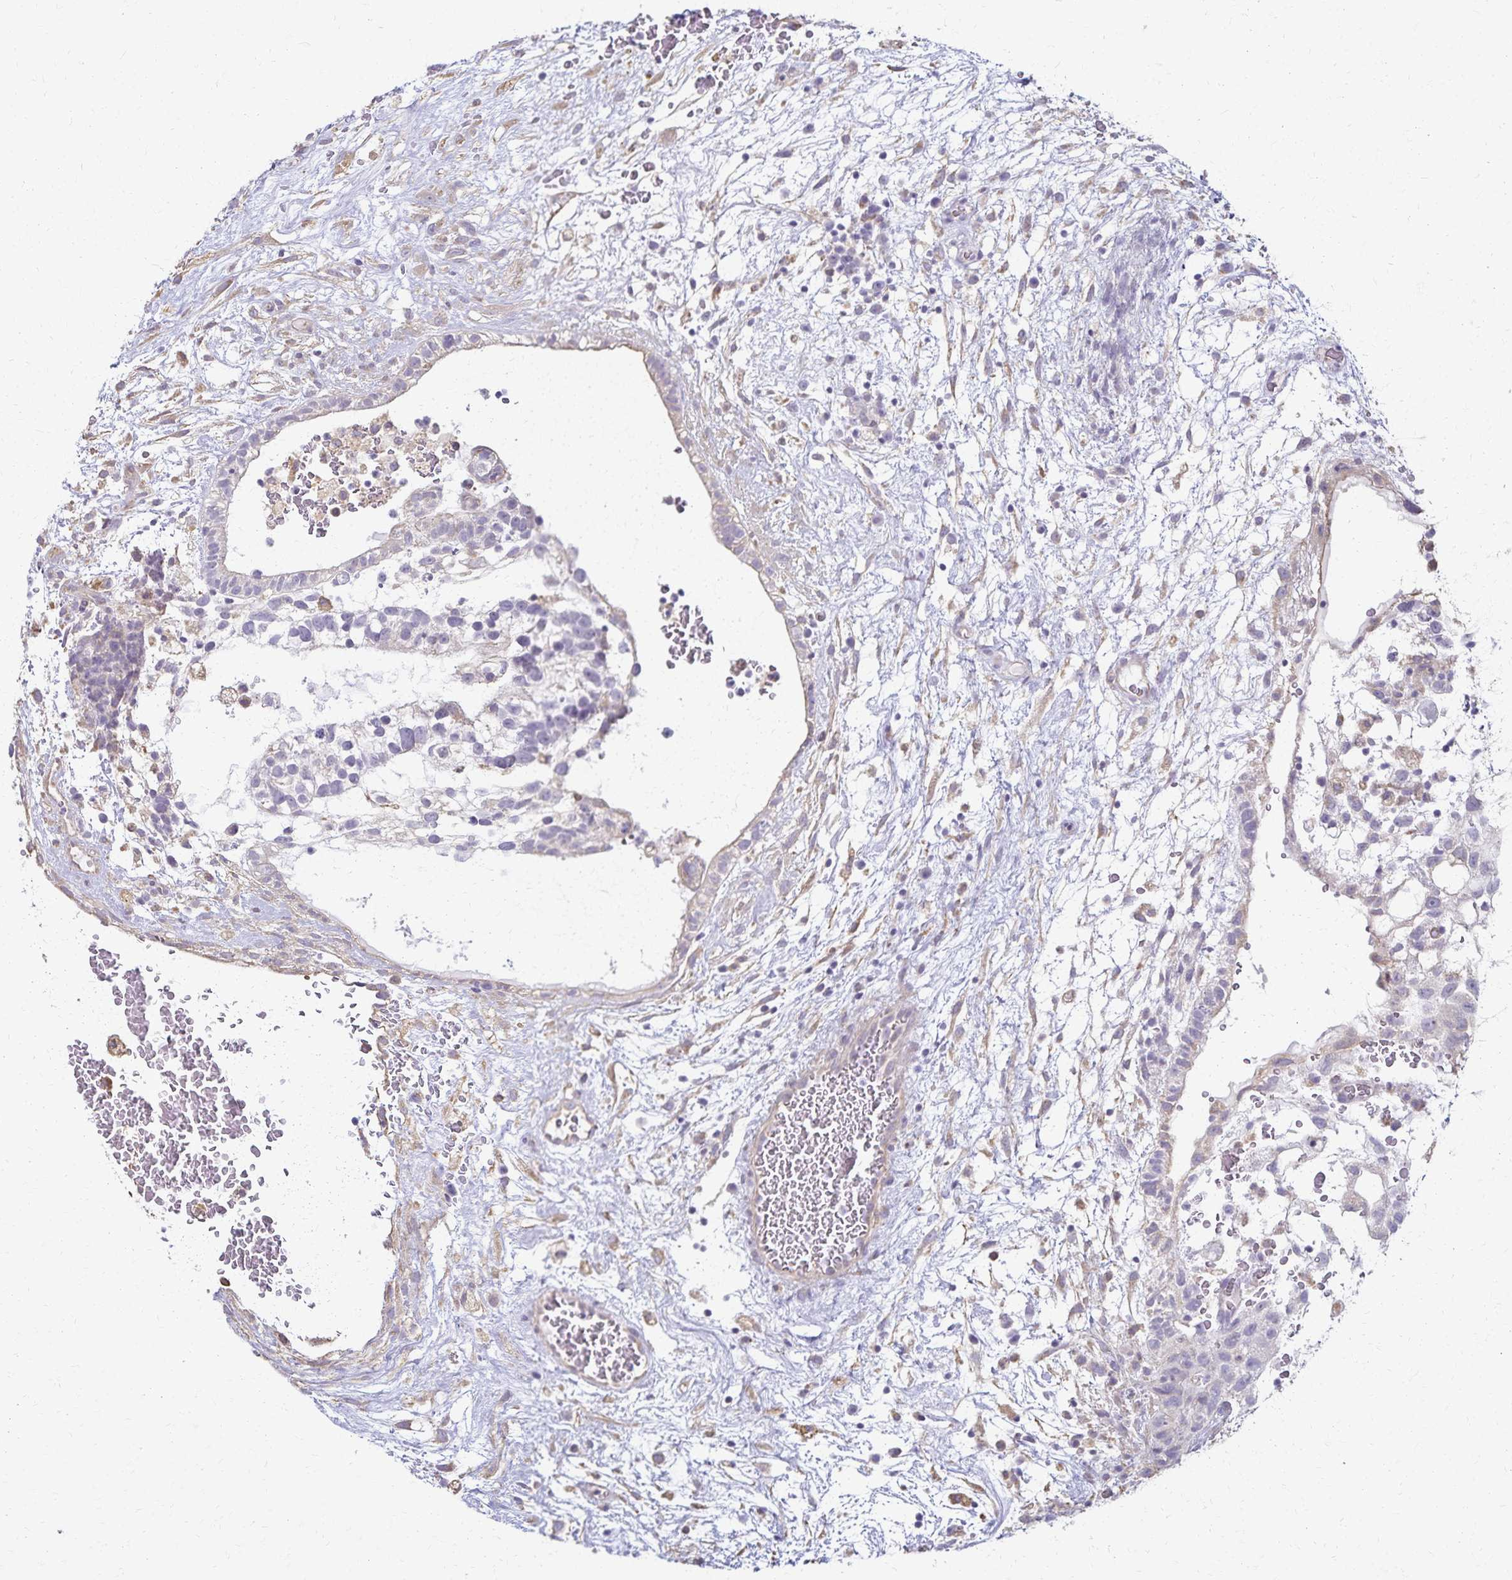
{"staining": {"intensity": "negative", "quantity": "none", "location": "none"}, "tissue": "testis cancer", "cell_type": "Tumor cells", "image_type": "cancer", "snomed": [{"axis": "morphology", "description": "Normal tissue, NOS"}, {"axis": "morphology", "description": "Carcinoma, Embryonal, NOS"}, {"axis": "topography", "description": "Testis"}], "caption": "Tumor cells are negative for protein expression in human testis embryonal carcinoma.", "gene": "KISS1", "patient": {"sex": "male", "age": 32}}